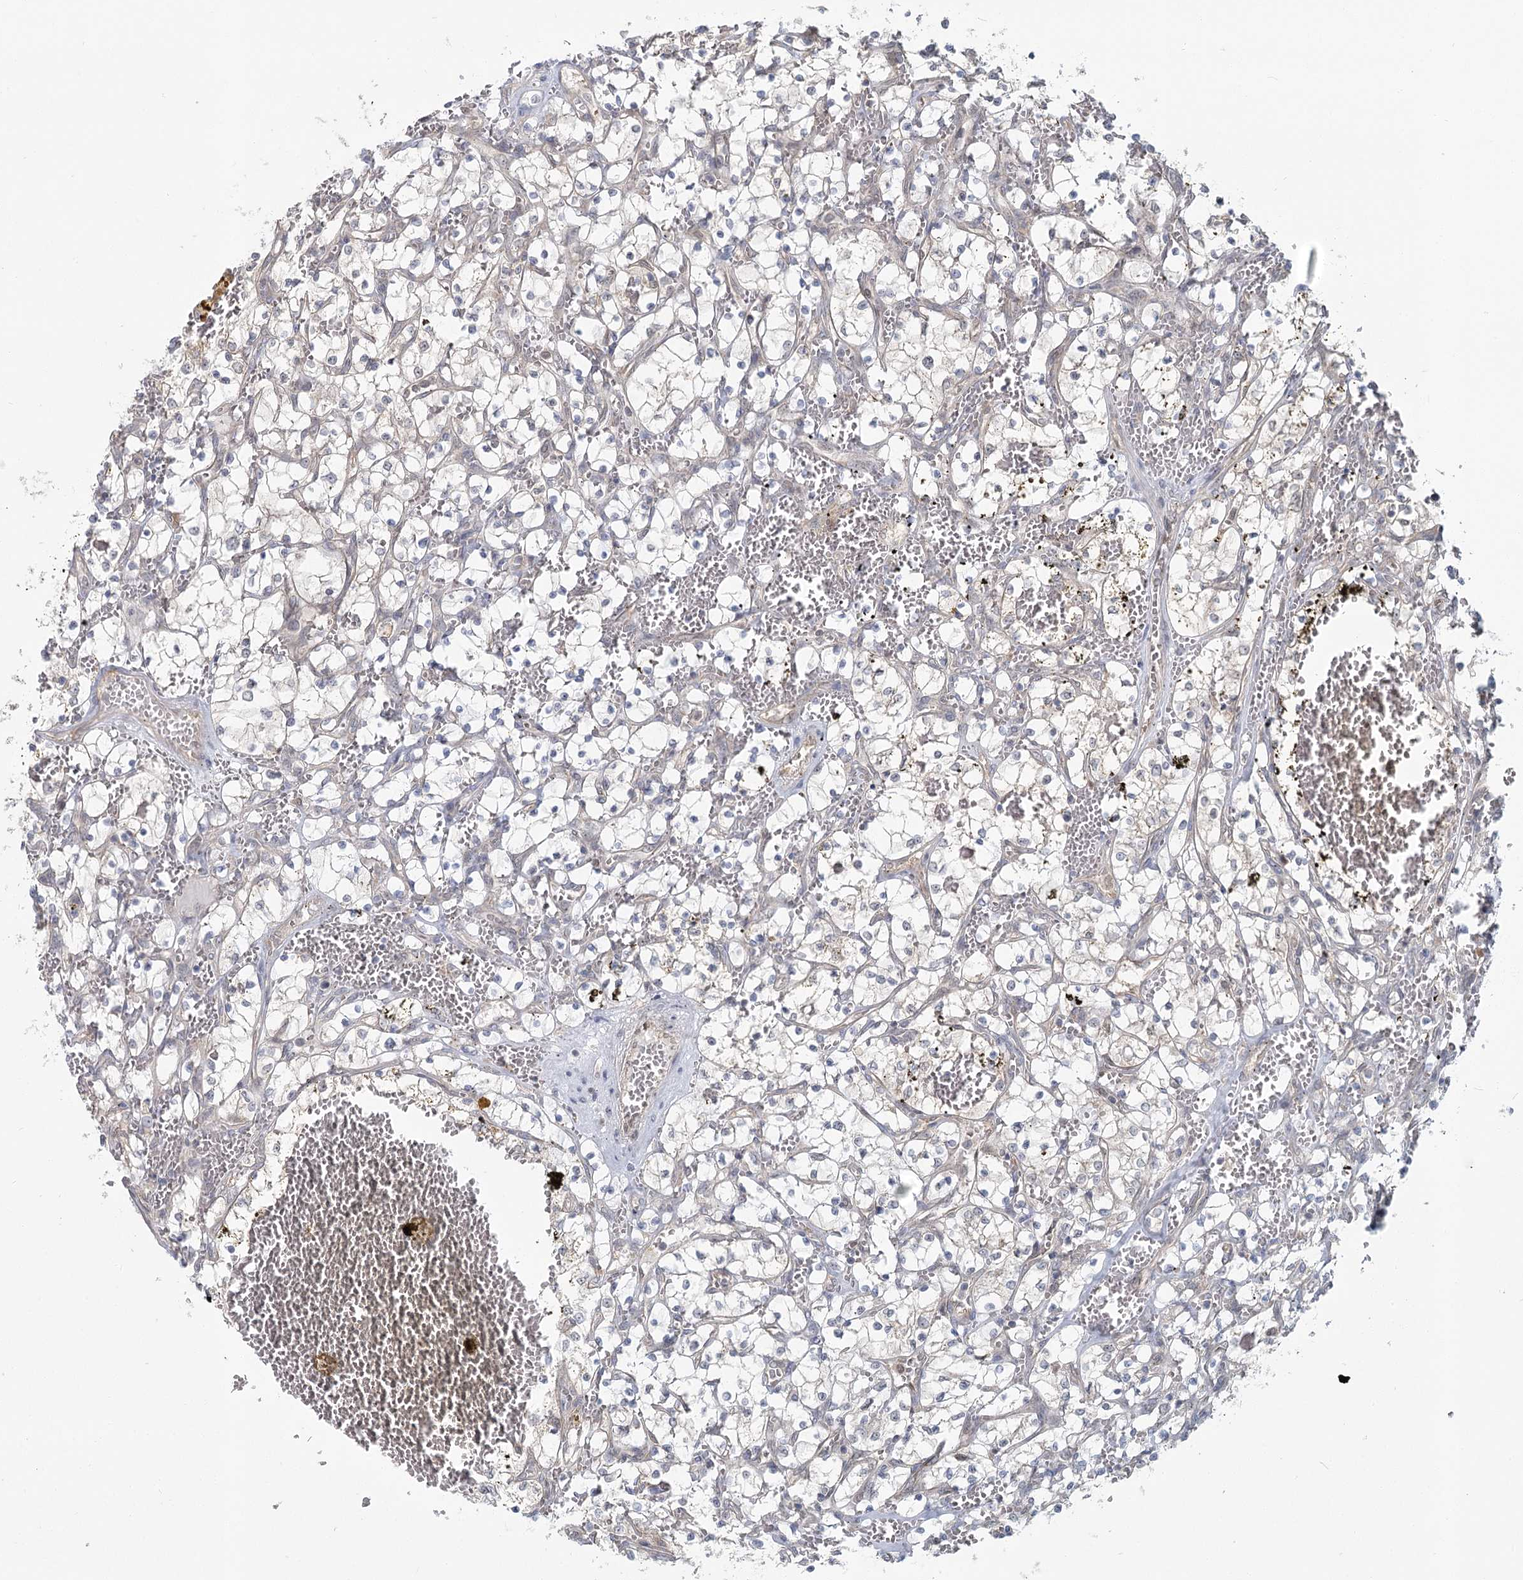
{"staining": {"intensity": "negative", "quantity": "none", "location": "none"}, "tissue": "renal cancer", "cell_type": "Tumor cells", "image_type": "cancer", "snomed": [{"axis": "morphology", "description": "Adenocarcinoma, NOS"}, {"axis": "topography", "description": "Kidney"}], "caption": "This image is of adenocarcinoma (renal) stained with immunohistochemistry (IHC) to label a protein in brown with the nuclei are counter-stained blue. There is no staining in tumor cells.", "gene": "THNSL1", "patient": {"sex": "female", "age": 69}}